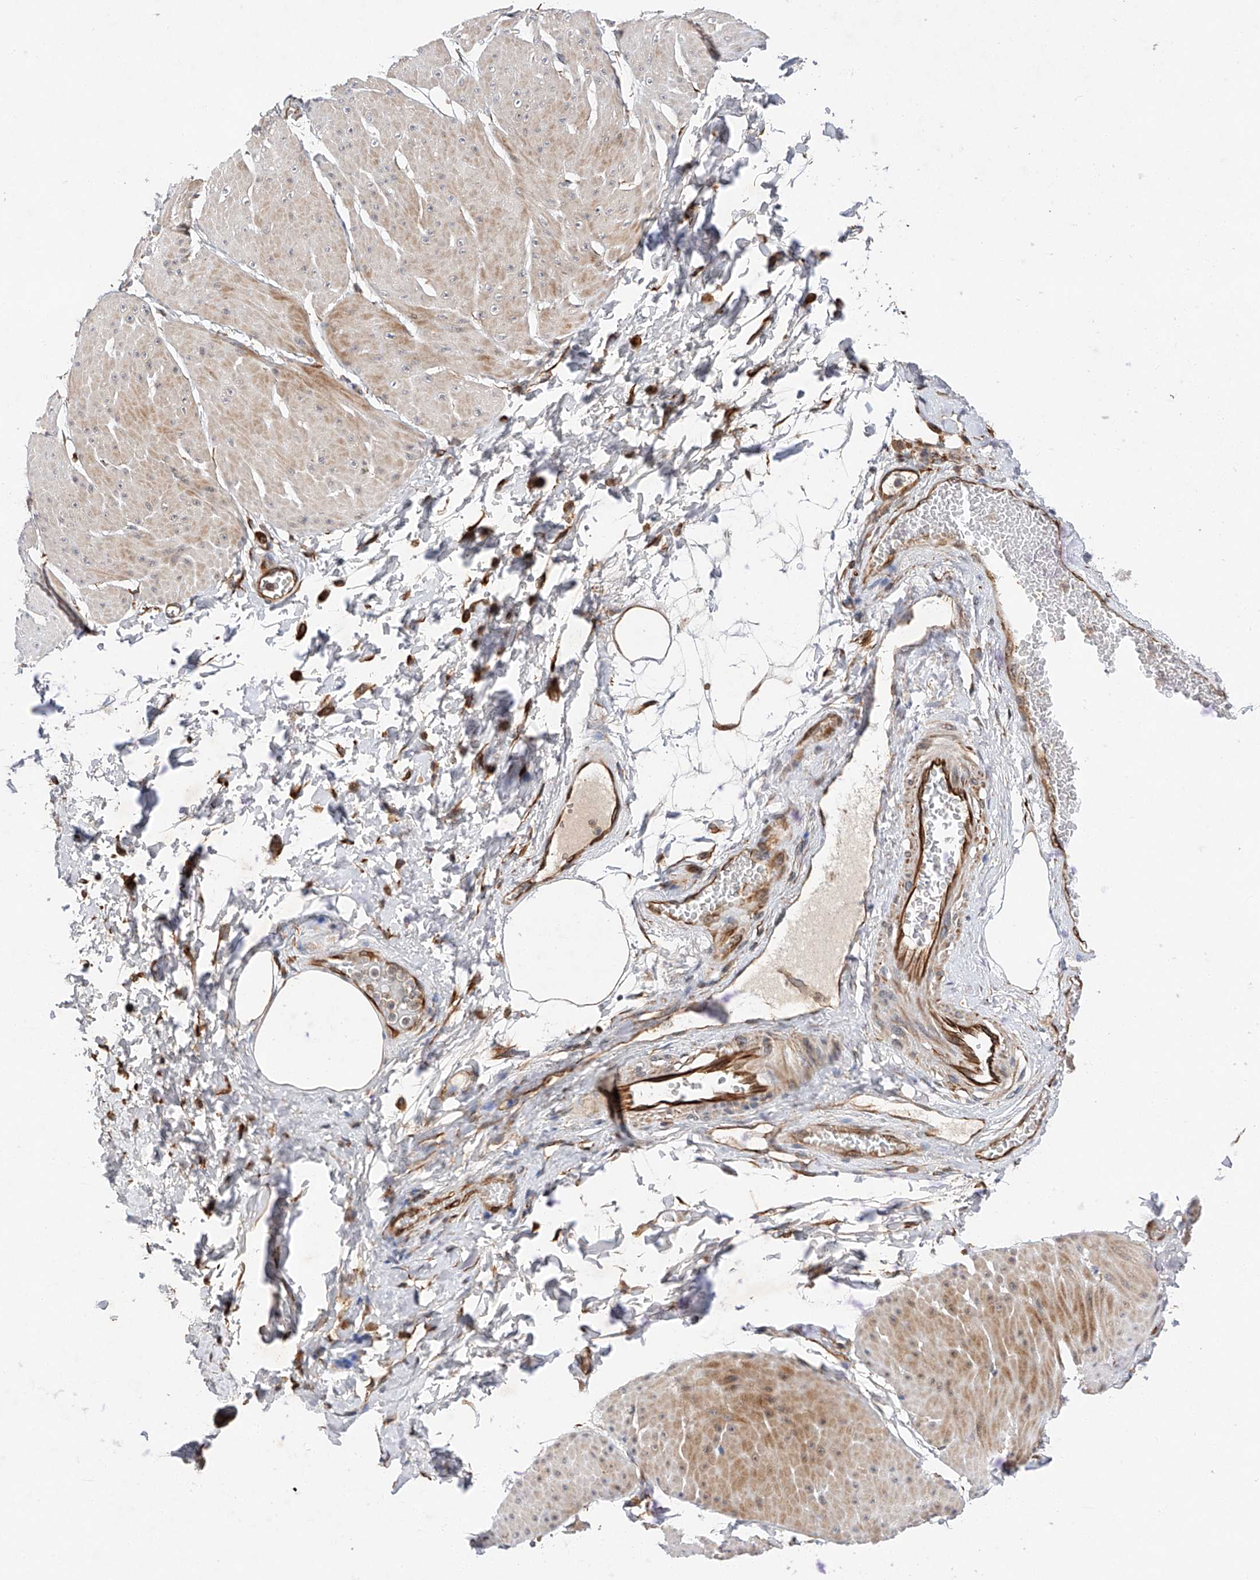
{"staining": {"intensity": "moderate", "quantity": "<25%", "location": "cytoplasmic/membranous"}, "tissue": "smooth muscle", "cell_type": "Smooth muscle cells", "image_type": "normal", "snomed": [{"axis": "morphology", "description": "Urothelial carcinoma, High grade"}, {"axis": "topography", "description": "Urinary bladder"}], "caption": "A high-resolution micrograph shows immunohistochemistry staining of unremarkable smooth muscle, which demonstrates moderate cytoplasmic/membranous expression in about <25% of smooth muscle cells.", "gene": "AMD1", "patient": {"sex": "male", "age": 46}}